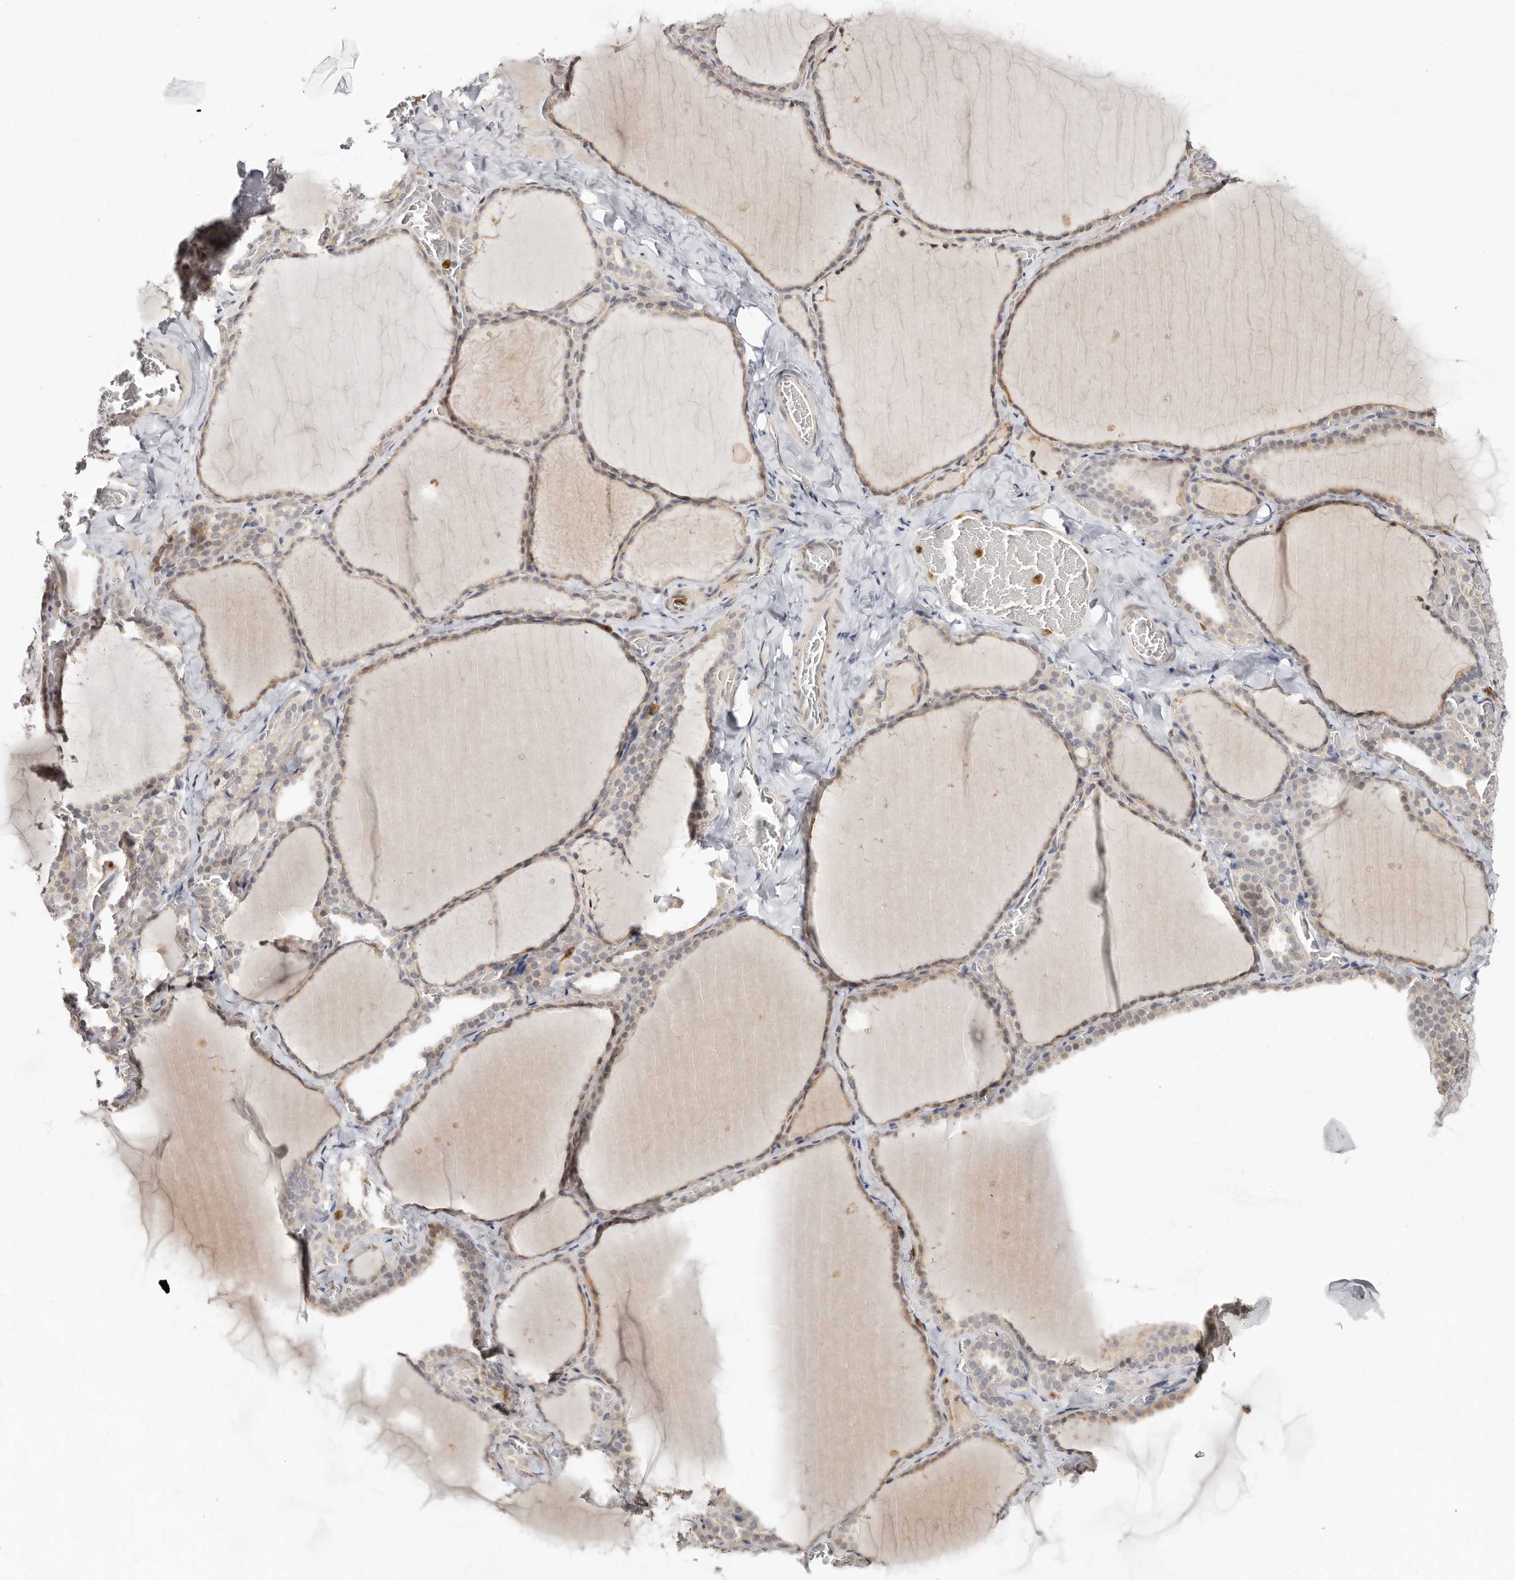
{"staining": {"intensity": "weak", "quantity": "25%-75%", "location": "cytoplasmic/membranous"}, "tissue": "thyroid gland", "cell_type": "Glandular cells", "image_type": "normal", "snomed": [{"axis": "morphology", "description": "Normal tissue, NOS"}, {"axis": "topography", "description": "Thyroid gland"}], "caption": "Human thyroid gland stained for a protein (brown) shows weak cytoplasmic/membranous positive positivity in approximately 25%-75% of glandular cells.", "gene": "BCL2L15", "patient": {"sex": "female", "age": 22}}